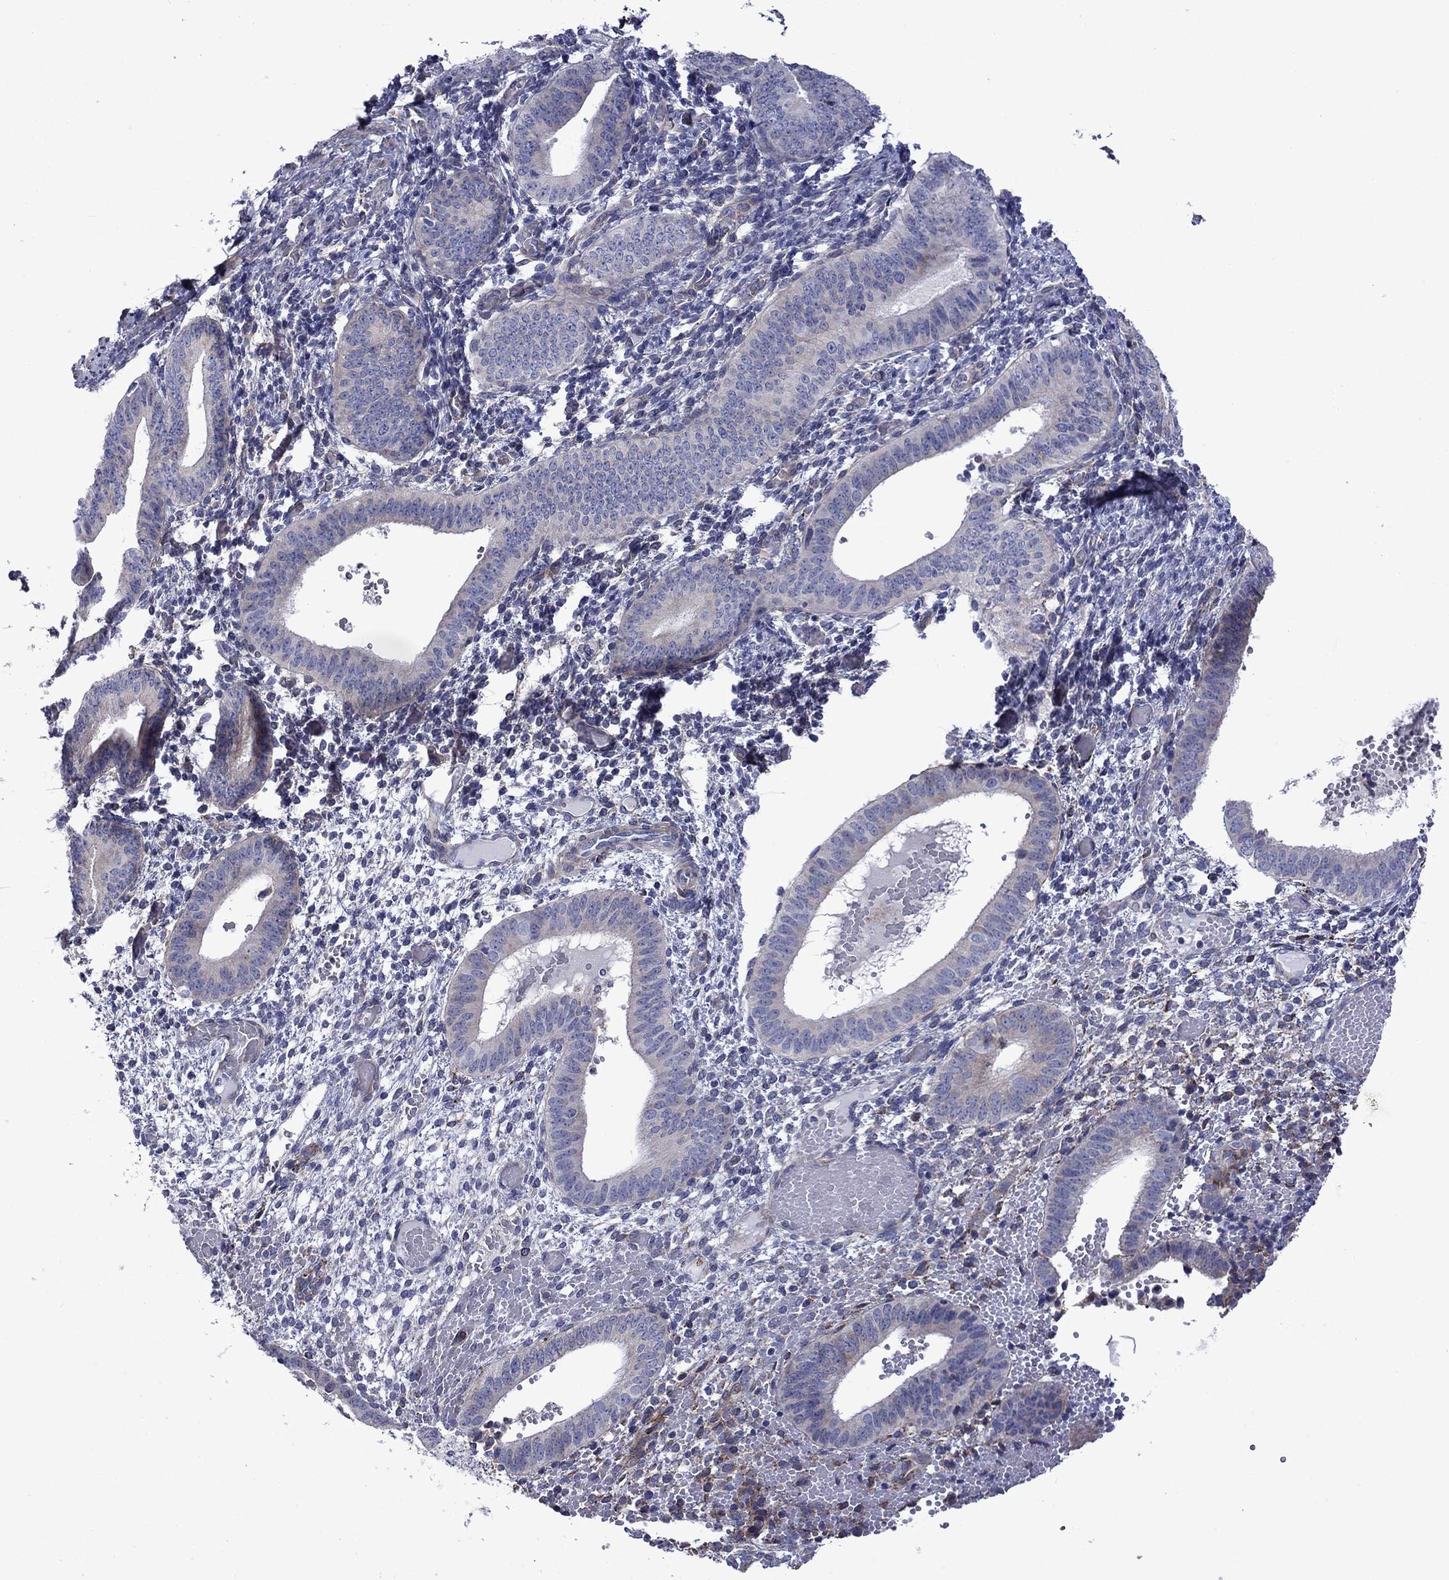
{"staining": {"intensity": "negative", "quantity": "none", "location": "none"}, "tissue": "endometrium", "cell_type": "Cells in endometrial stroma", "image_type": "normal", "snomed": [{"axis": "morphology", "description": "Normal tissue, NOS"}, {"axis": "topography", "description": "Endometrium"}], "caption": "This histopathology image is of unremarkable endometrium stained with immunohistochemistry to label a protein in brown with the nuclei are counter-stained blue. There is no expression in cells in endometrial stroma.", "gene": "HSPG2", "patient": {"sex": "female", "age": 42}}